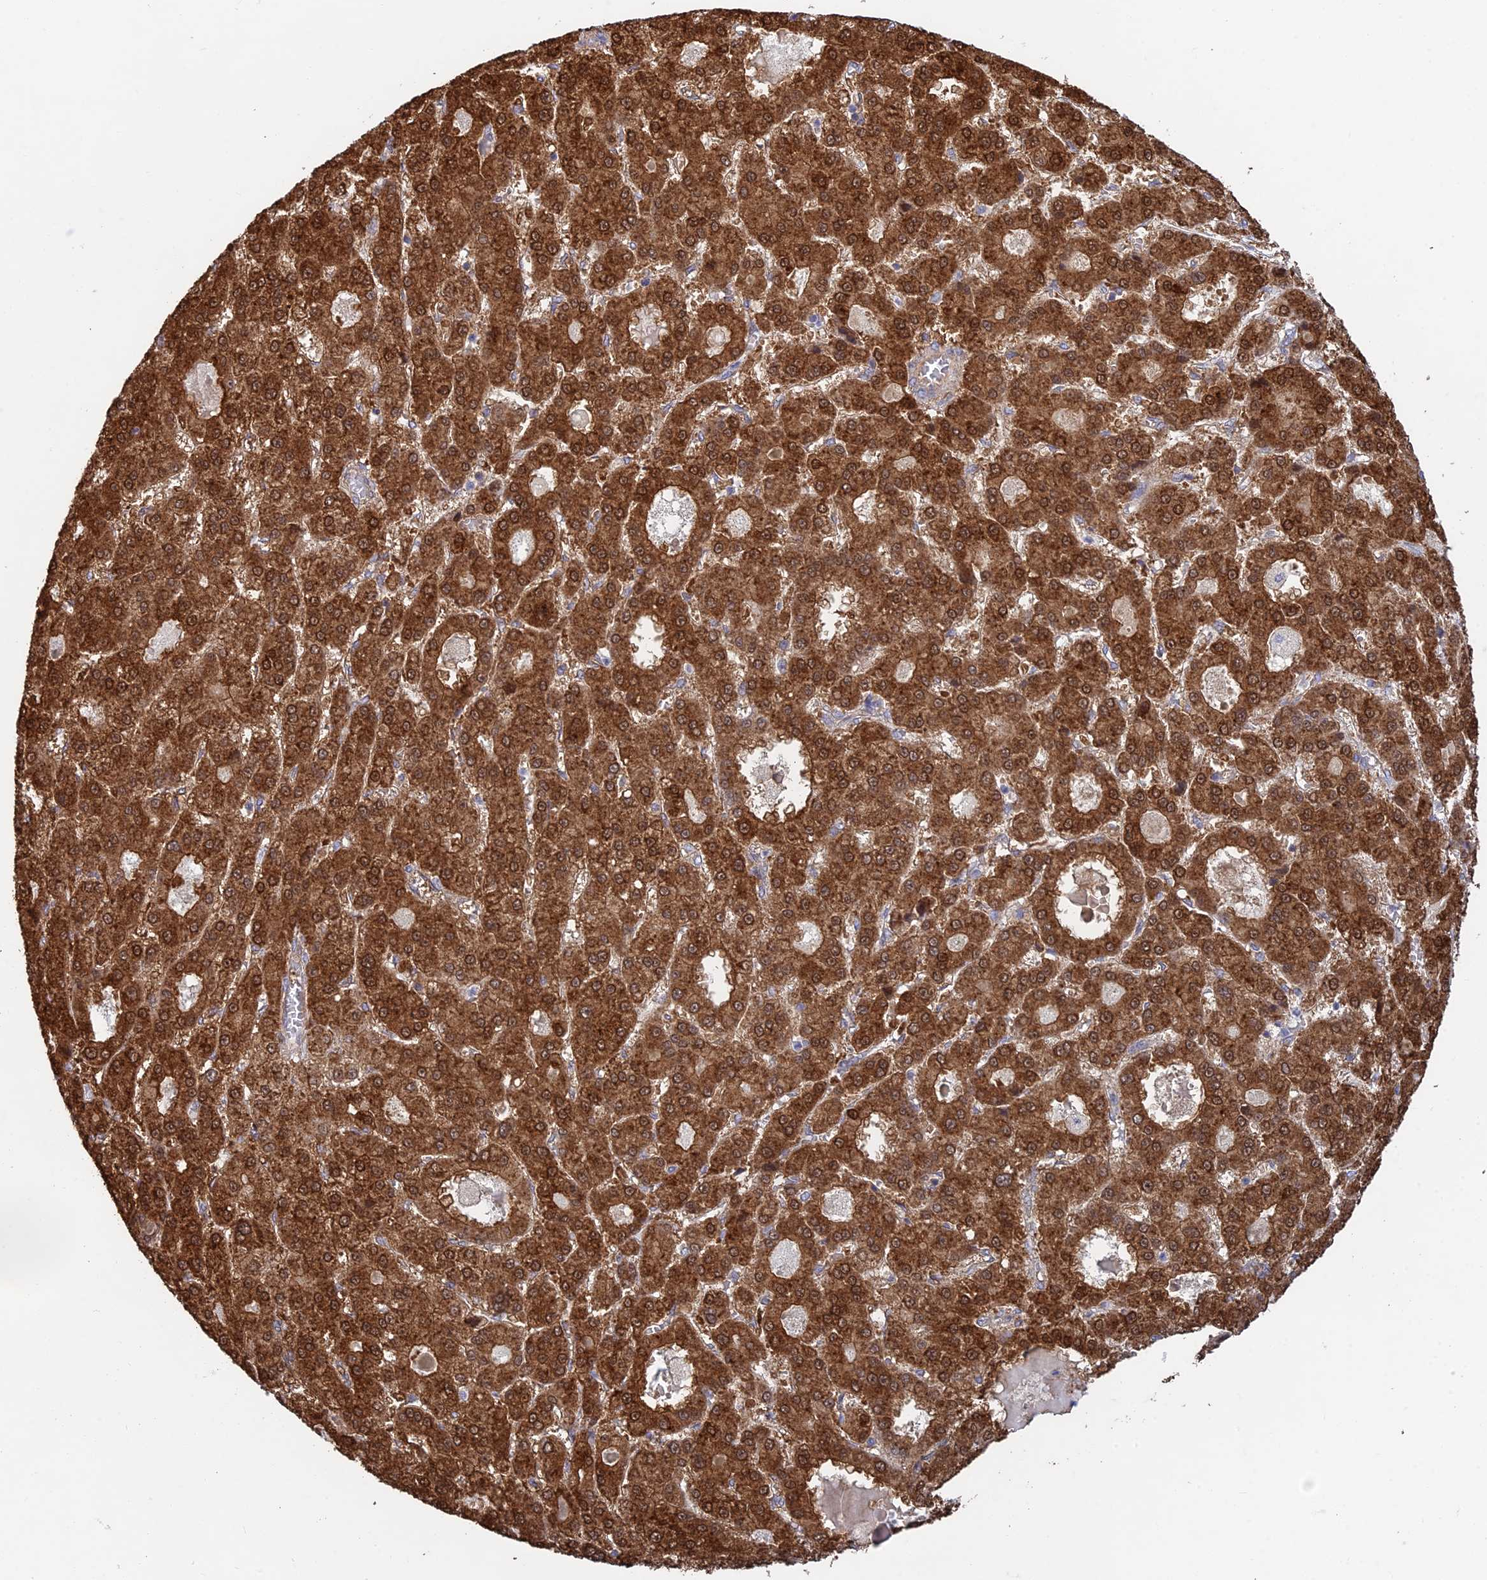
{"staining": {"intensity": "strong", "quantity": ">75%", "location": "cytoplasmic/membranous,nuclear"}, "tissue": "liver cancer", "cell_type": "Tumor cells", "image_type": "cancer", "snomed": [{"axis": "morphology", "description": "Carcinoma, Hepatocellular, NOS"}, {"axis": "topography", "description": "Liver"}], "caption": "Strong cytoplasmic/membranous and nuclear positivity for a protein is present in approximately >75% of tumor cells of liver hepatocellular carcinoma using IHC.", "gene": "INCA1", "patient": {"sex": "male", "age": 70}}